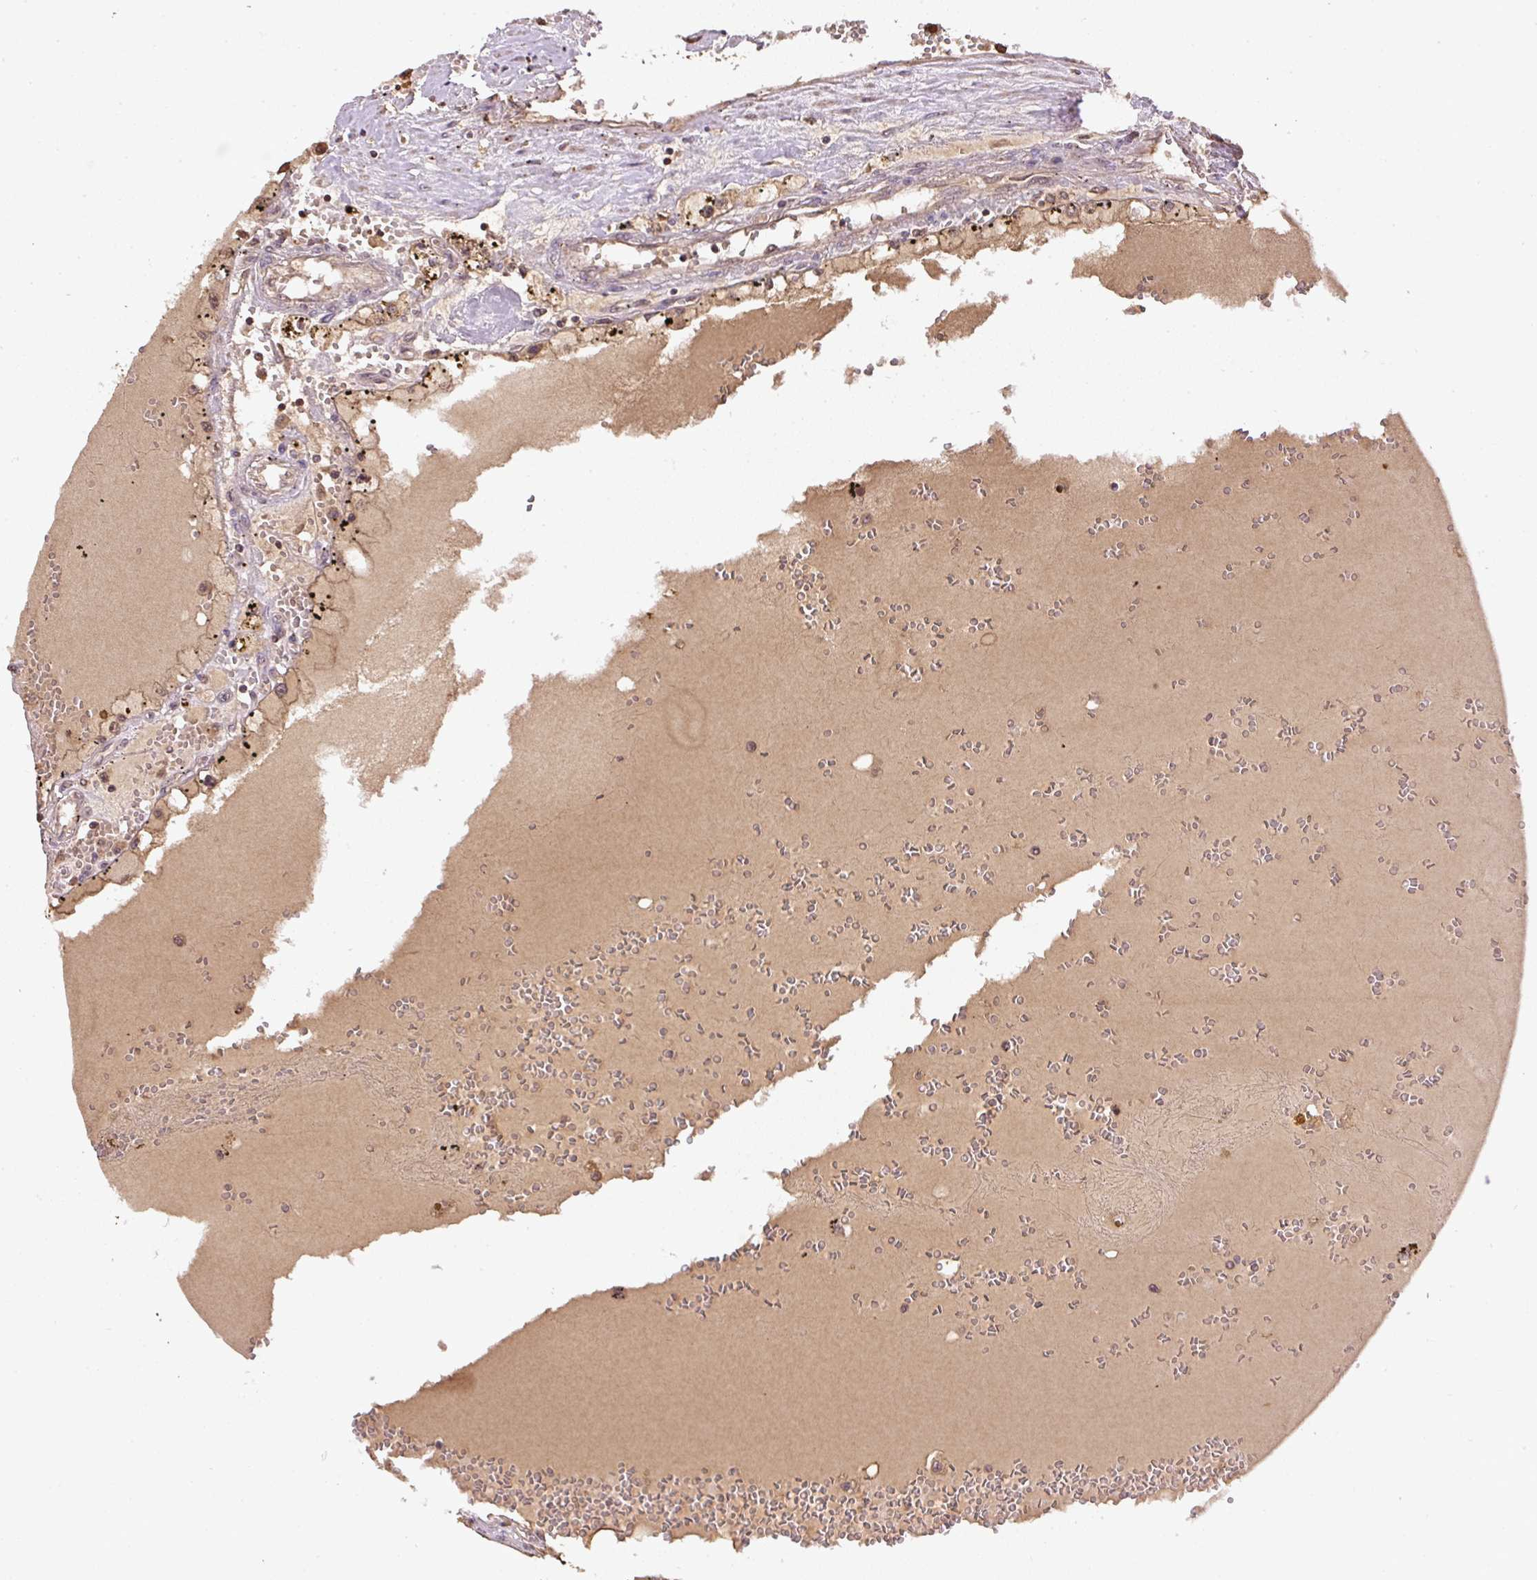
{"staining": {"intensity": "weak", "quantity": ">75%", "location": "cytoplasmic/membranous,nuclear"}, "tissue": "renal cancer", "cell_type": "Tumor cells", "image_type": "cancer", "snomed": [{"axis": "morphology", "description": "Adenocarcinoma, NOS"}, {"axis": "topography", "description": "Kidney"}], "caption": "Weak cytoplasmic/membranous and nuclear staining for a protein is seen in about >75% of tumor cells of renal cancer (adenocarcinoma) using IHC.", "gene": "TMEM170B", "patient": {"sex": "male", "age": 56}}